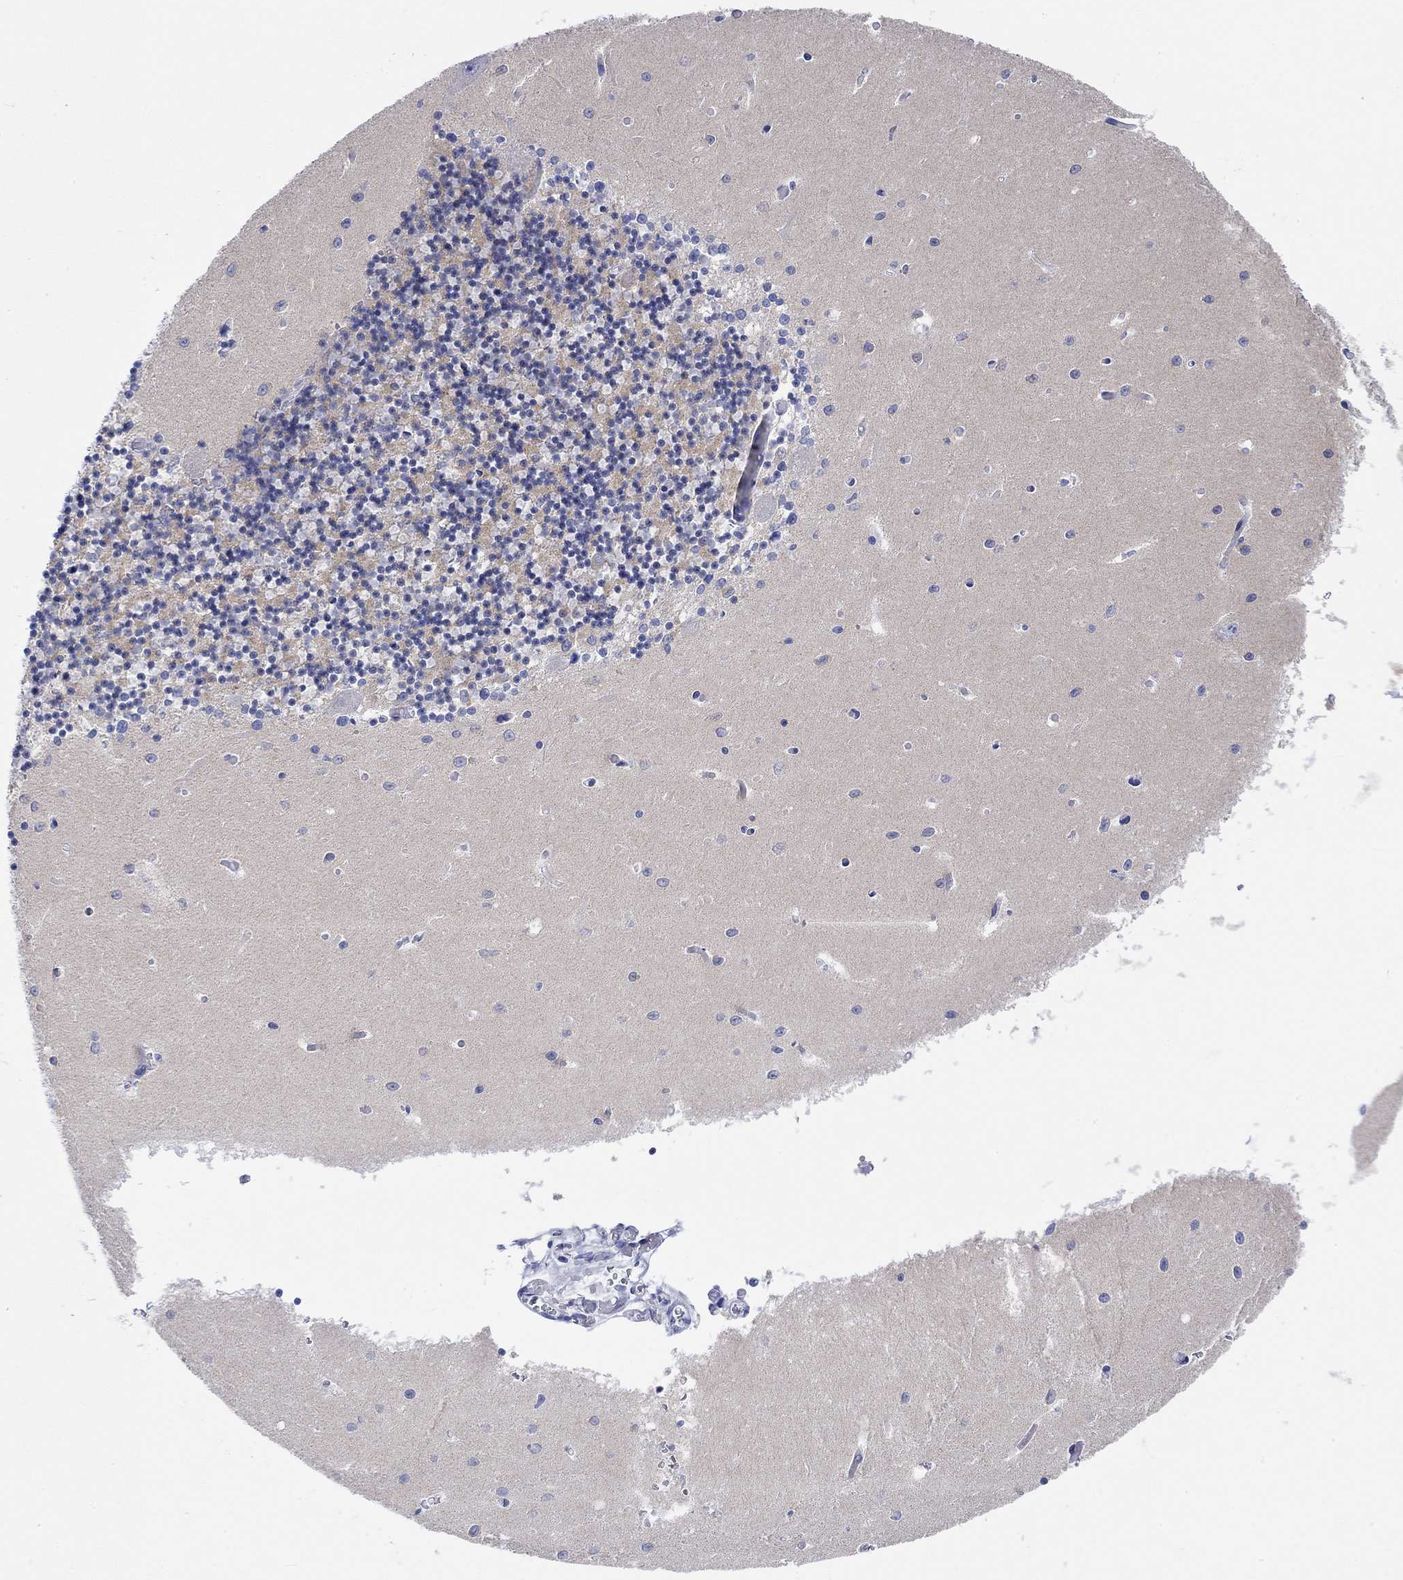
{"staining": {"intensity": "negative", "quantity": "none", "location": "none"}, "tissue": "cerebellum", "cell_type": "Cells in granular layer", "image_type": "normal", "snomed": [{"axis": "morphology", "description": "Normal tissue, NOS"}, {"axis": "topography", "description": "Cerebellum"}], "caption": "A high-resolution image shows immunohistochemistry staining of benign cerebellum, which reveals no significant staining in cells in granular layer.", "gene": "REEP6", "patient": {"sex": "female", "age": 64}}